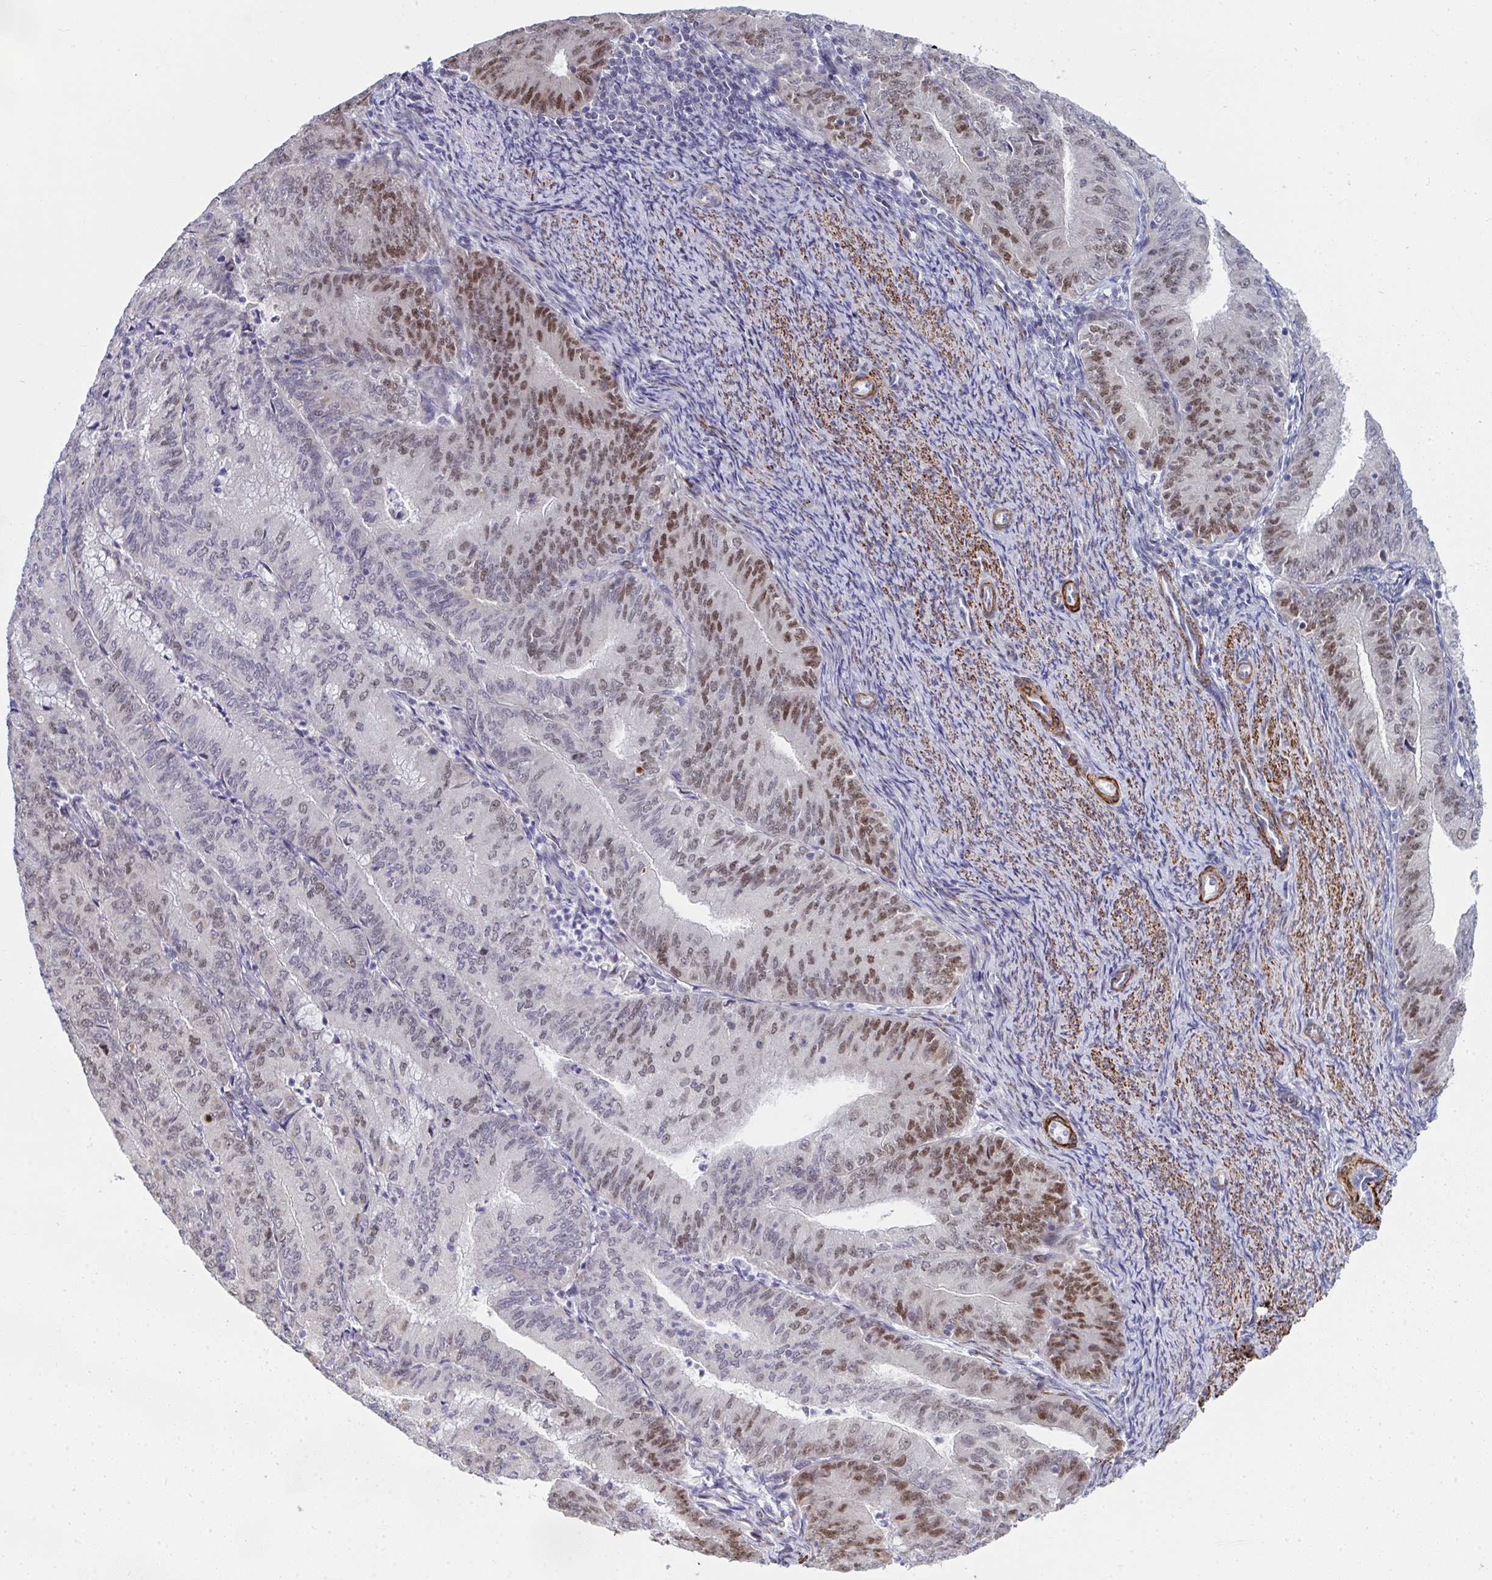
{"staining": {"intensity": "moderate", "quantity": "25%-75%", "location": "nuclear"}, "tissue": "endometrial cancer", "cell_type": "Tumor cells", "image_type": "cancer", "snomed": [{"axis": "morphology", "description": "Adenocarcinoma, NOS"}, {"axis": "topography", "description": "Endometrium"}], "caption": "Immunohistochemical staining of human endometrial cancer exhibits medium levels of moderate nuclear expression in about 25%-75% of tumor cells.", "gene": "GINS2", "patient": {"sex": "female", "age": 57}}